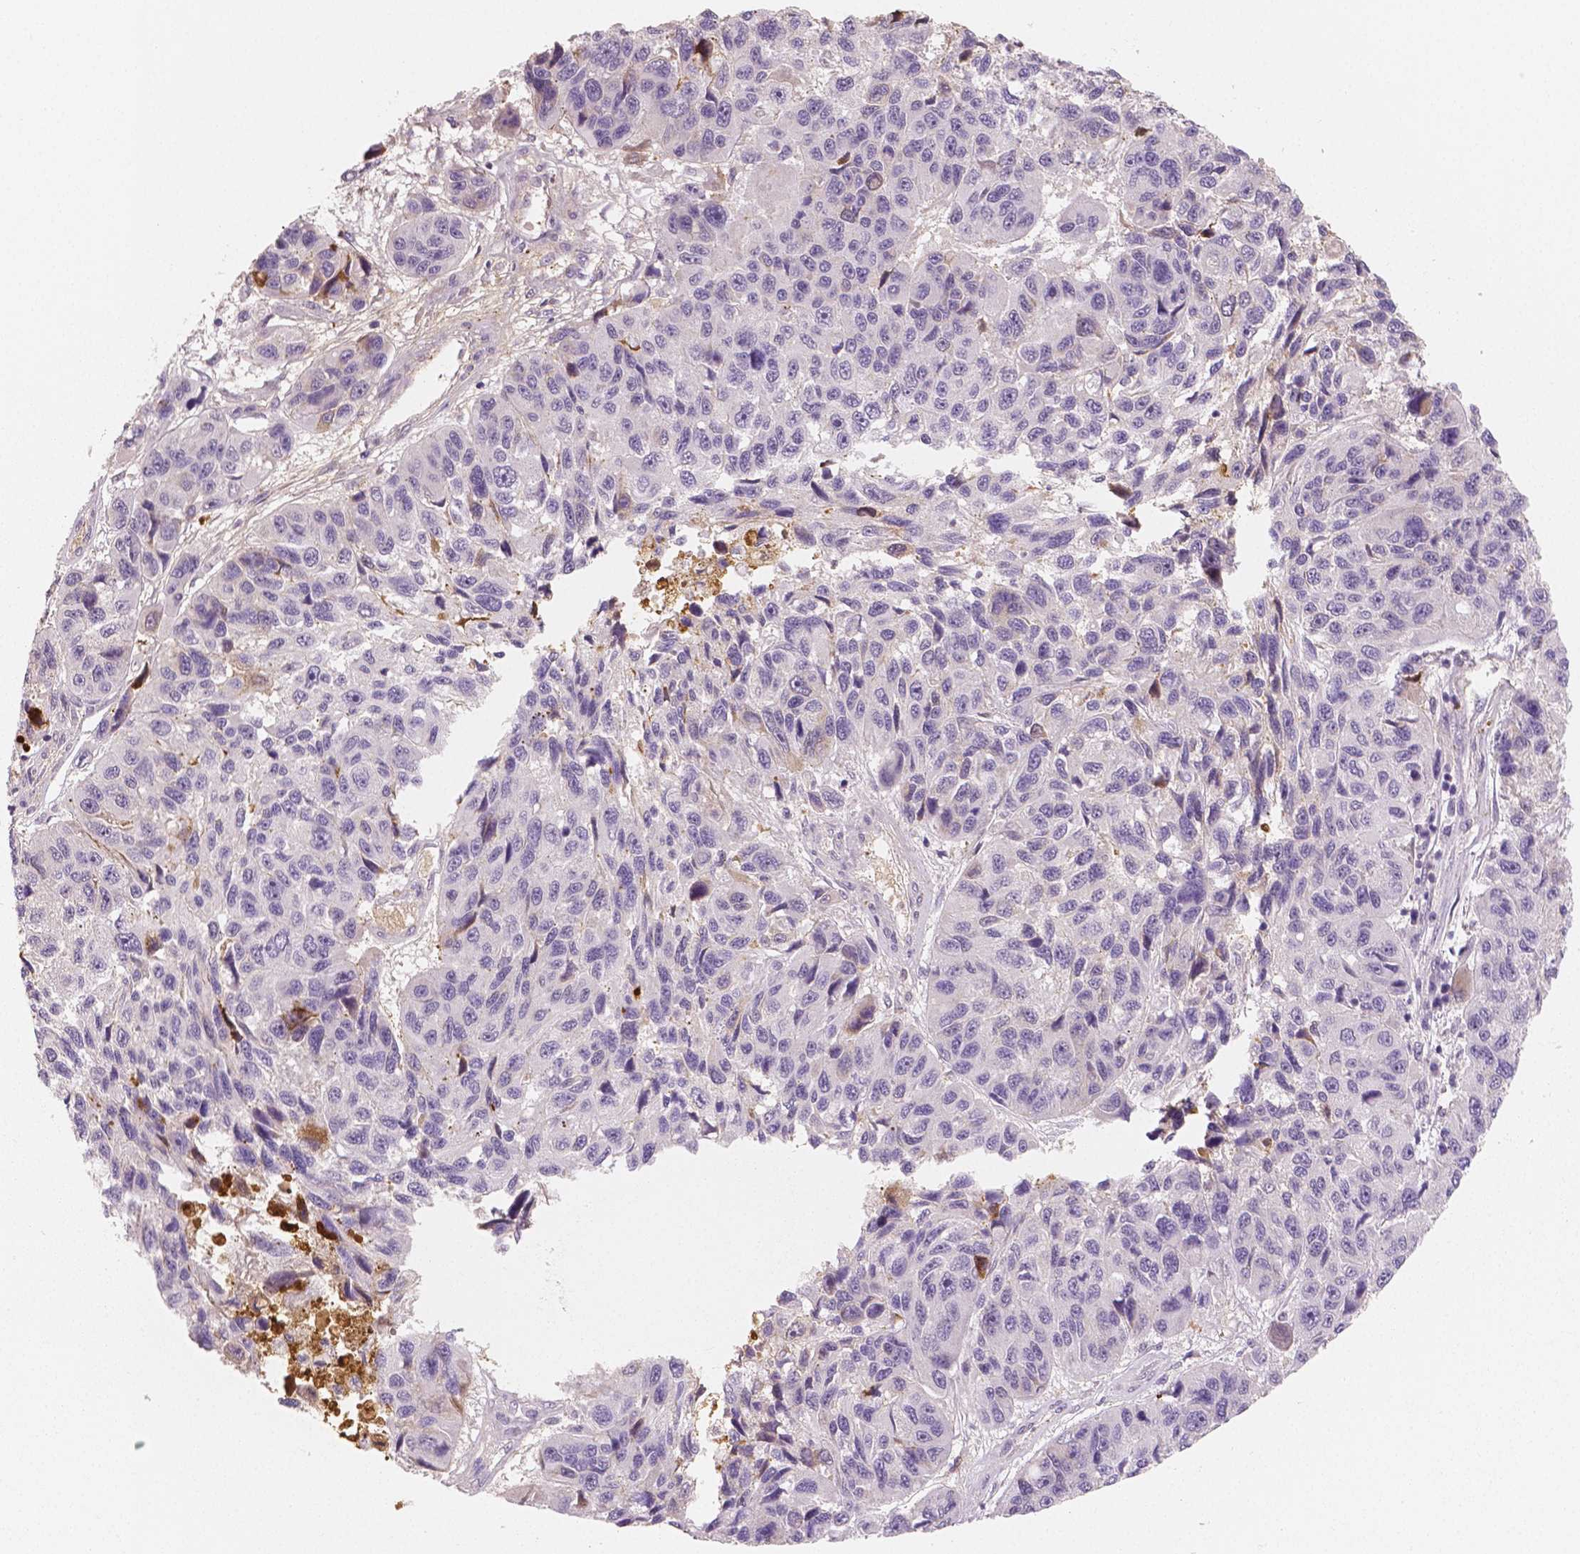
{"staining": {"intensity": "negative", "quantity": "none", "location": "none"}, "tissue": "melanoma", "cell_type": "Tumor cells", "image_type": "cancer", "snomed": [{"axis": "morphology", "description": "Malignant melanoma, NOS"}, {"axis": "topography", "description": "Skin"}], "caption": "The micrograph reveals no staining of tumor cells in melanoma. (IHC, brightfield microscopy, high magnification).", "gene": "APOA4", "patient": {"sex": "male", "age": 53}}